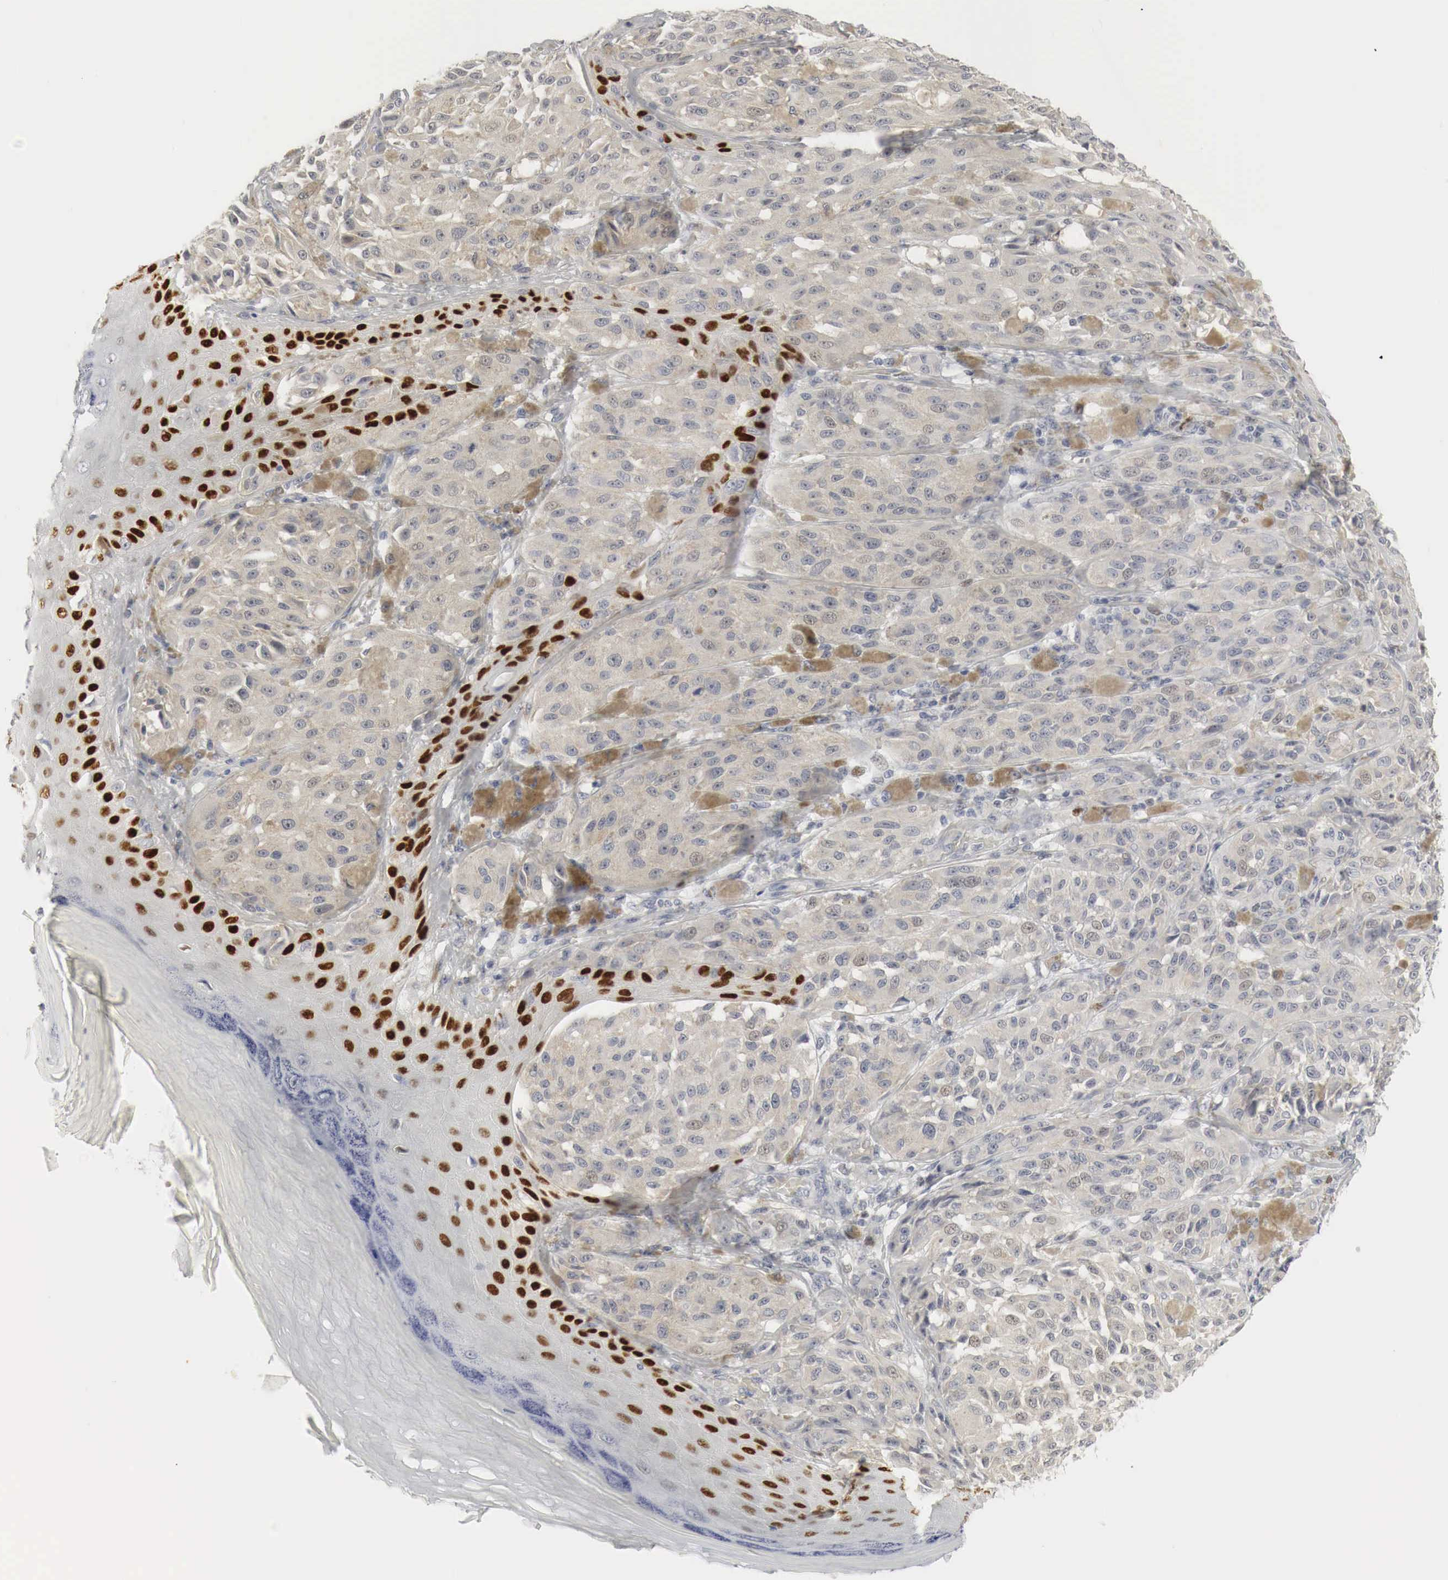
{"staining": {"intensity": "weak", "quantity": "25%-75%", "location": "cytoplasmic/membranous"}, "tissue": "melanoma", "cell_type": "Tumor cells", "image_type": "cancer", "snomed": [{"axis": "morphology", "description": "Malignant melanoma, NOS"}, {"axis": "topography", "description": "Skin"}], "caption": "Brown immunohistochemical staining in malignant melanoma displays weak cytoplasmic/membranous positivity in approximately 25%-75% of tumor cells.", "gene": "TP63", "patient": {"sex": "male", "age": 44}}